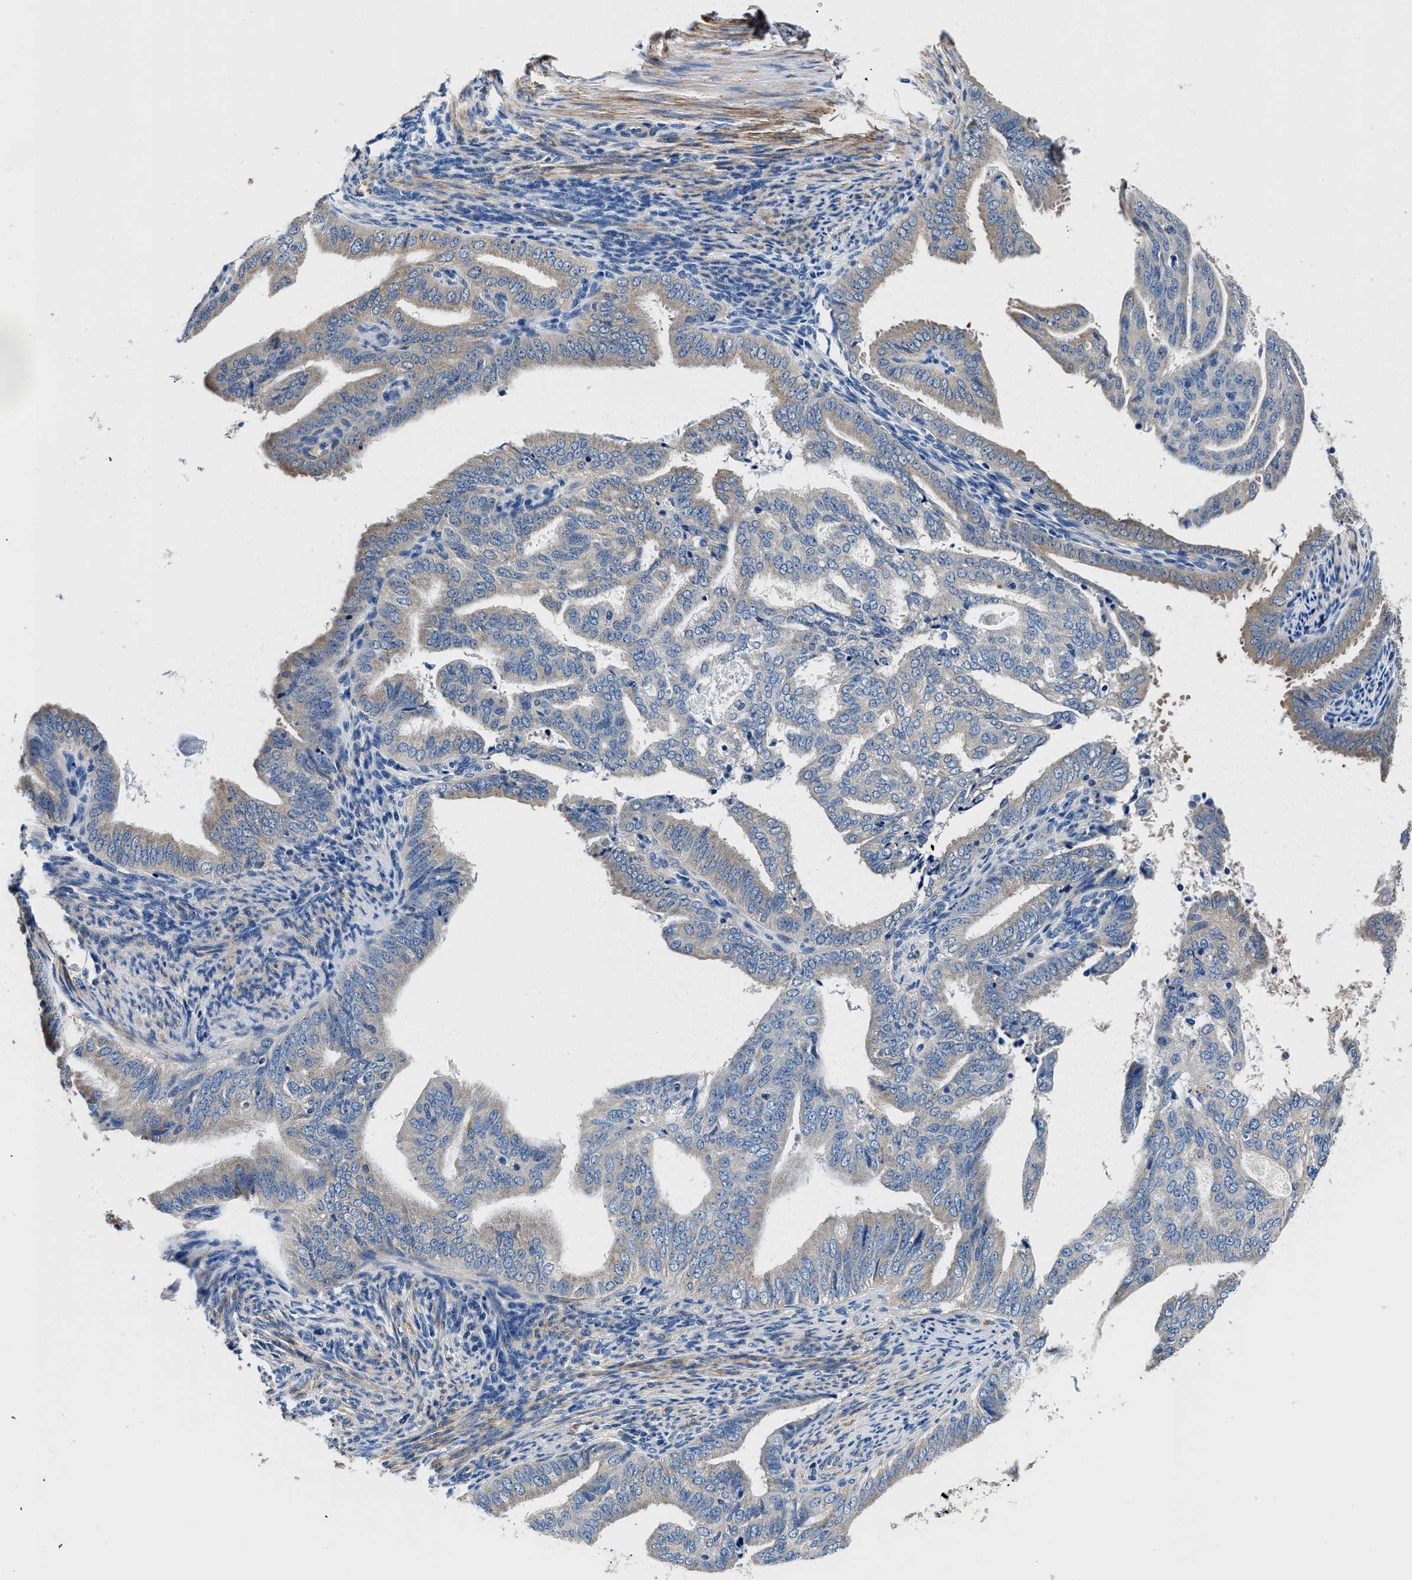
{"staining": {"intensity": "weak", "quantity": "25%-75%", "location": "cytoplasmic/membranous"}, "tissue": "endometrial cancer", "cell_type": "Tumor cells", "image_type": "cancer", "snomed": [{"axis": "morphology", "description": "Adenocarcinoma, NOS"}, {"axis": "topography", "description": "Endometrium"}], "caption": "Immunohistochemical staining of human endometrial cancer displays low levels of weak cytoplasmic/membranous protein expression in about 25%-75% of tumor cells.", "gene": "NEU1", "patient": {"sex": "female", "age": 58}}